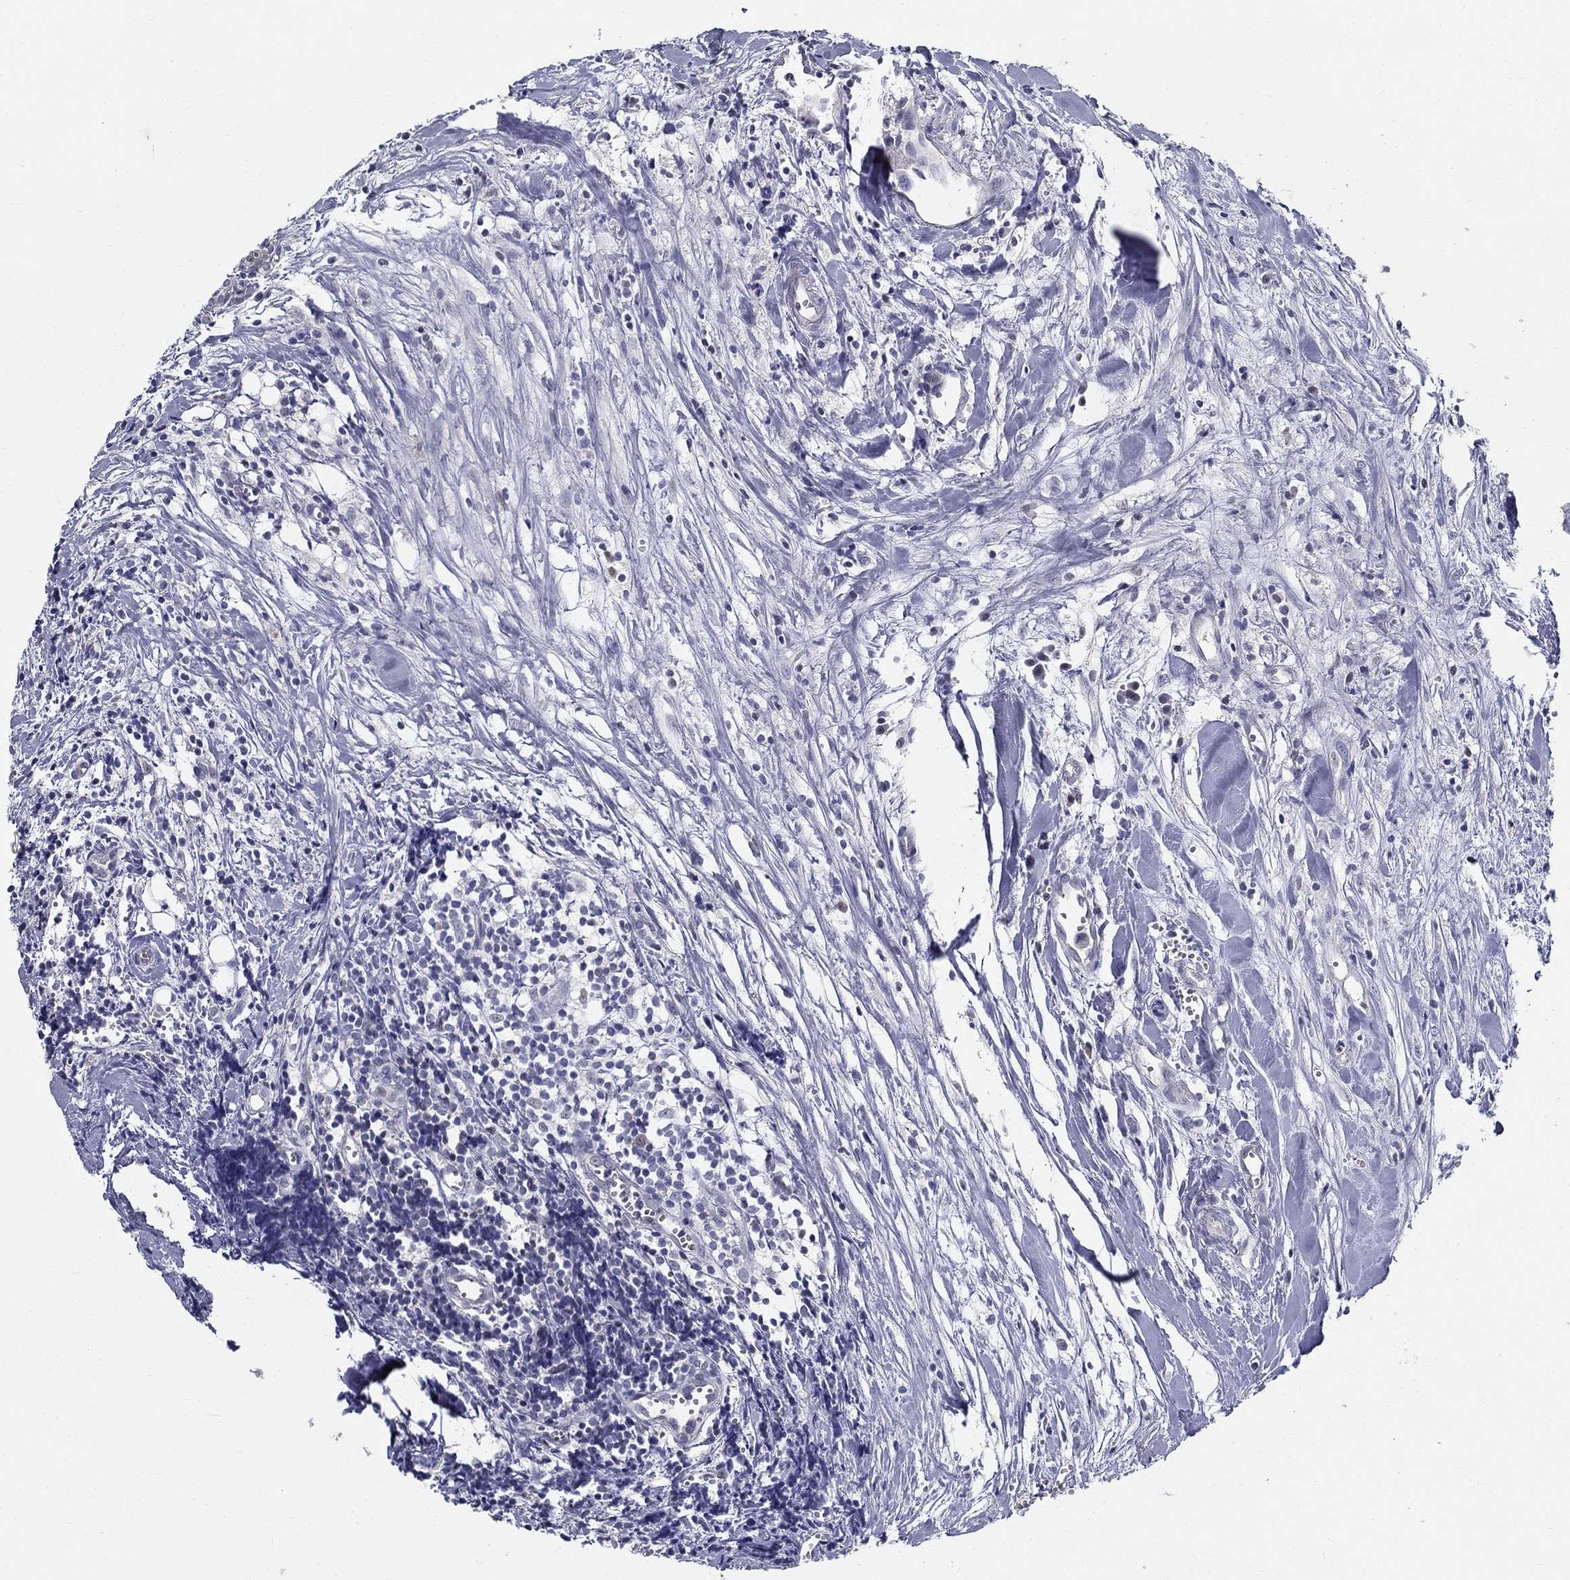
{"staining": {"intensity": "negative", "quantity": "none", "location": "none"}, "tissue": "head and neck cancer", "cell_type": "Tumor cells", "image_type": "cancer", "snomed": [{"axis": "morphology", "description": "Adenocarcinoma, NOS"}, {"axis": "topography", "description": "Head-Neck"}], "caption": "Micrograph shows no significant protein staining in tumor cells of head and neck adenocarcinoma.", "gene": "GUCA1A", "patient": {"sex": "male", "age": 76}}